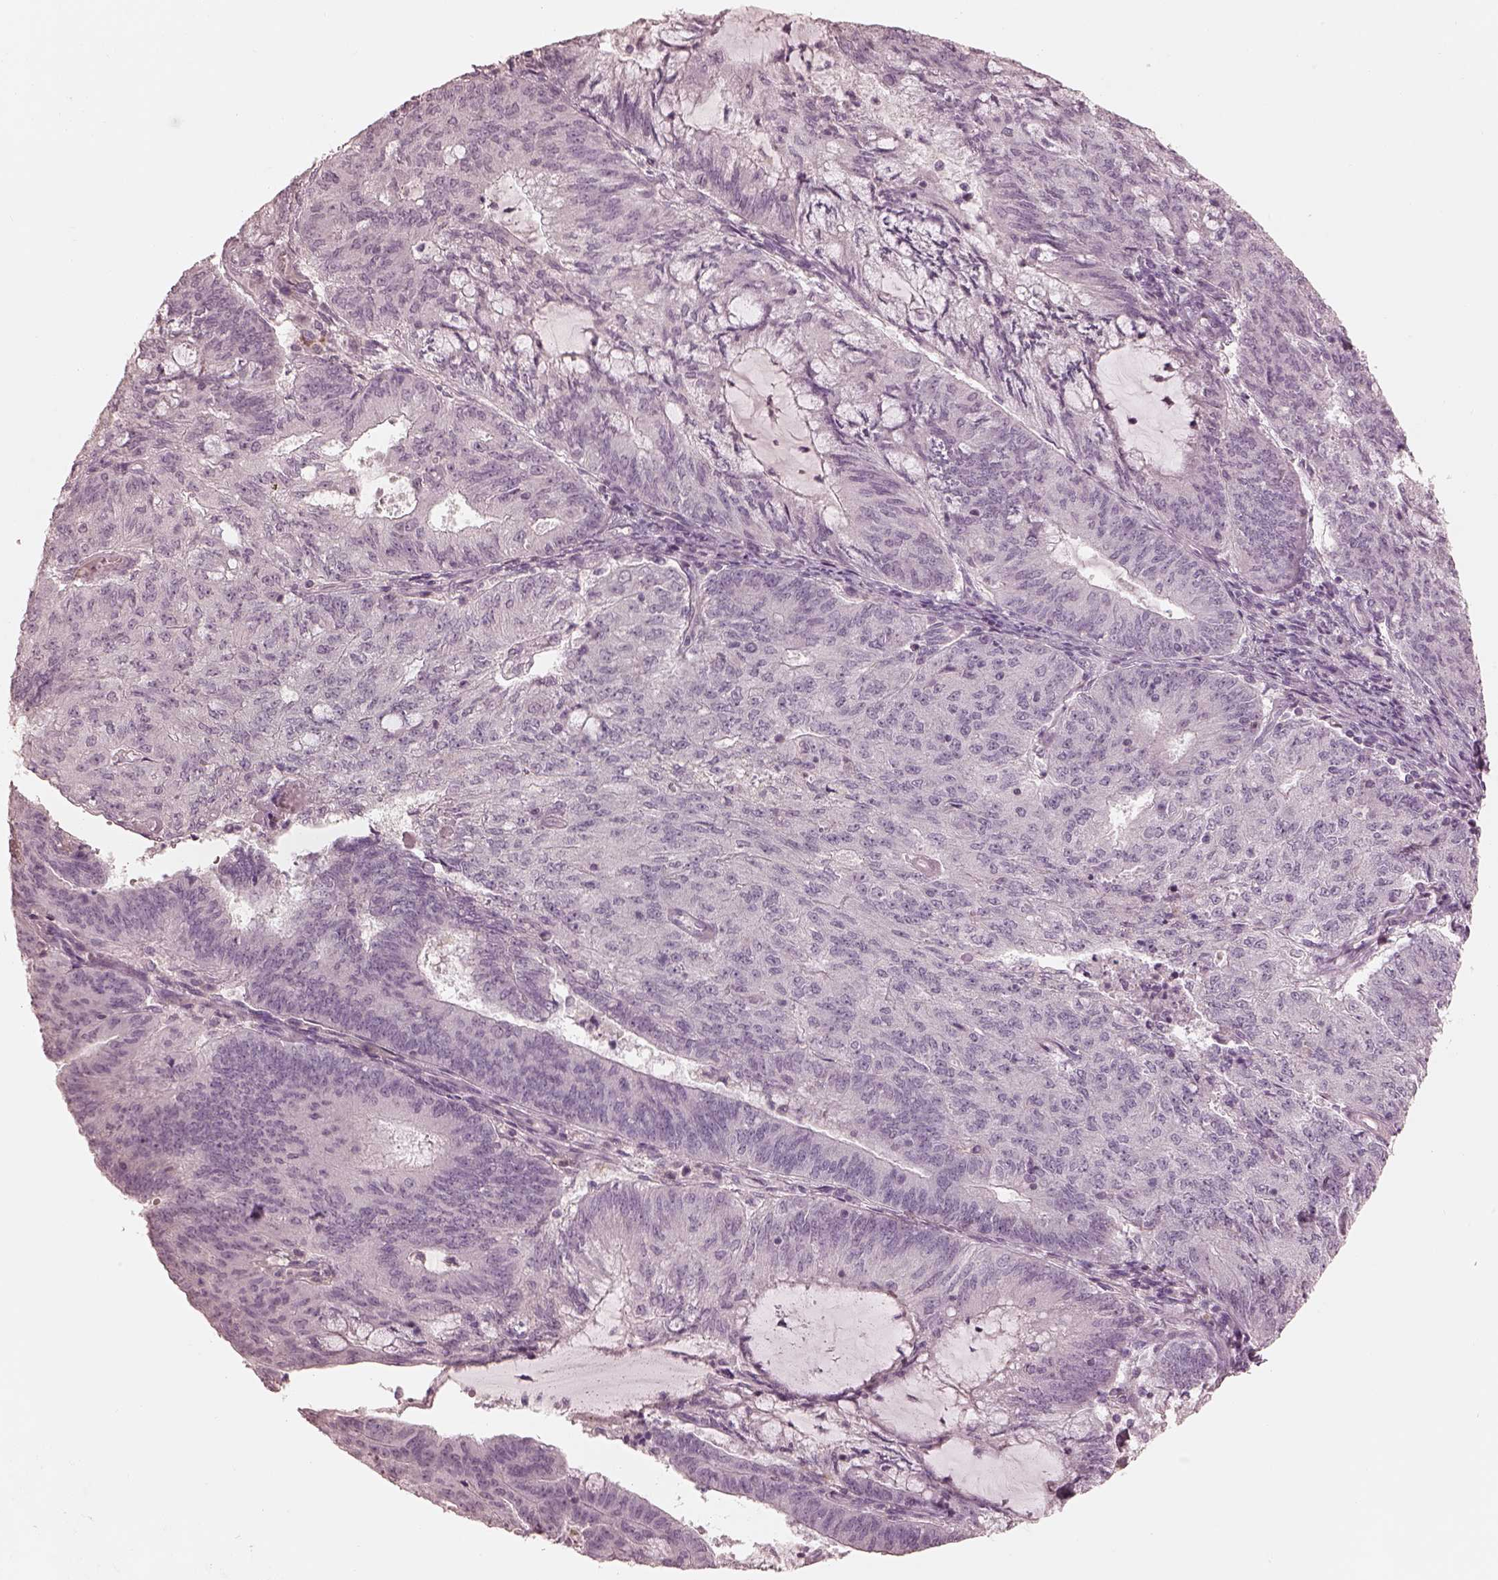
{"staining": {"intensity": "negative", "quantity": "none", "location": "none"}, "tissue": "endometrial cancer", "cell_type": "Tumor cells", "image_type": "cancer", "snomed": [{"axis": "morphology", "description": "Adenocarcinoma, NOS"}, {"axis": "topography", "description": "Endometrium"}], "caption": "This image is of adenocarcinoma (endometrial) stained with immunohistochemistry (IHC) to label a protein in brown with the nuclei are counter-stained blue. There is no positivity in tumor cells.", "gene": "PRKACG", "patient": {"sex": "female", "age": 82}}